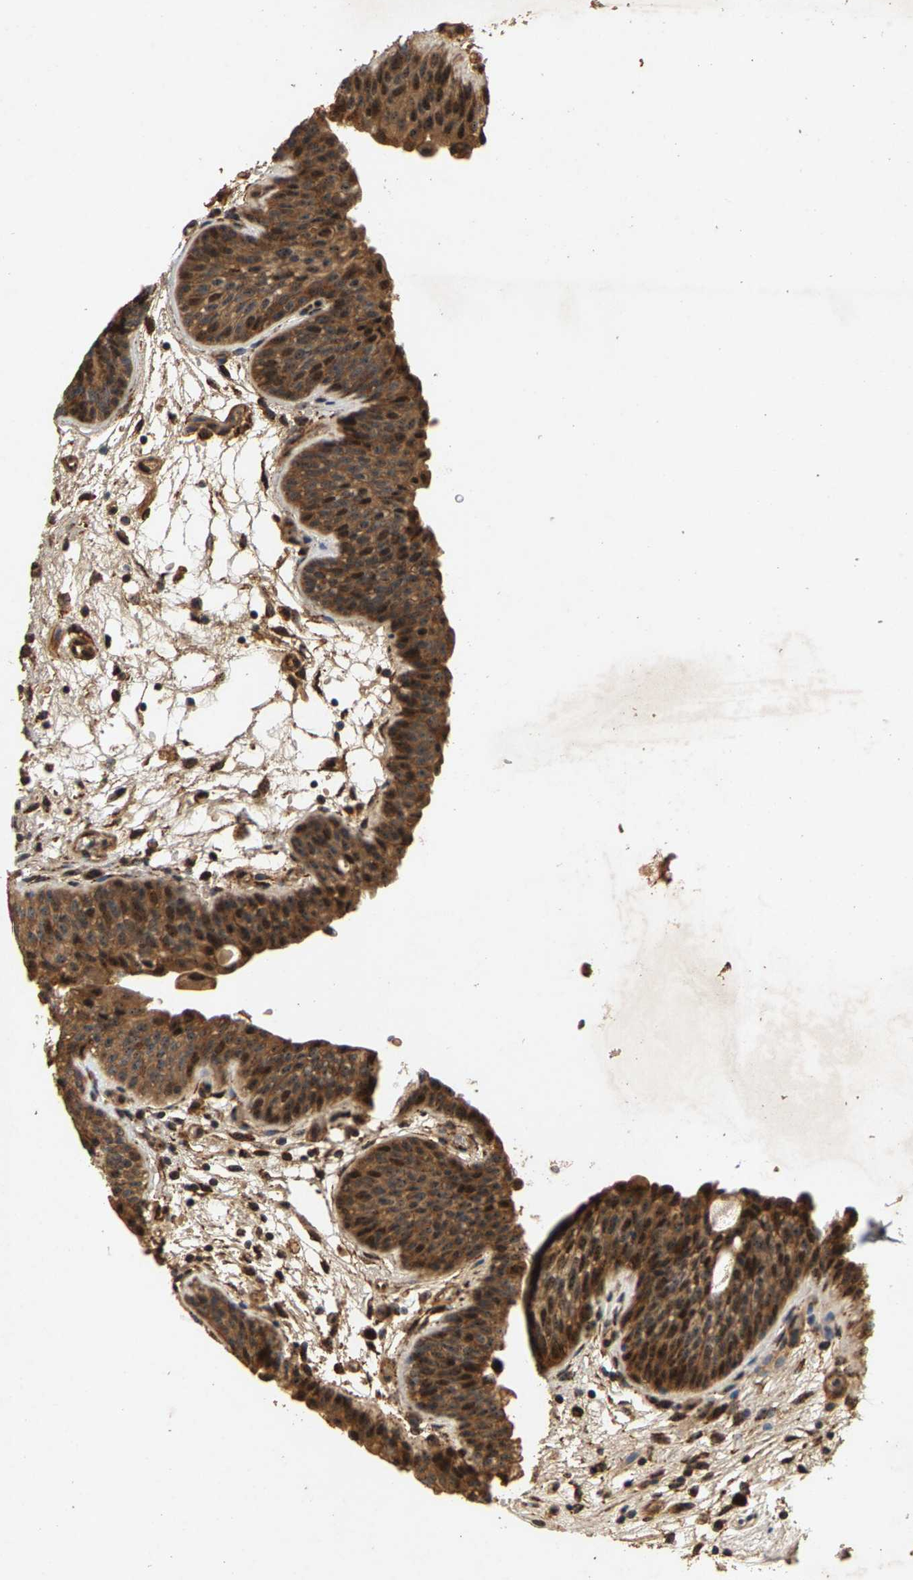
{"staining": {"intensity": "moderate", "quantity": ">75%", "location": "cytoplasmic/membranous"}, "tissue": "urinary bladder", "cell_type": "Urothelial cells", "image_type": "normal", "snomed": [{"axis": "morphology", "description": "Normal tissue, NOS"}, {"axis": "topography", "description": "Urinary bladder"}], "caption": "Immunohistochemistry (IHC) (DAB) staining of normal human urinary bladder displays moderate cytoplasmic/membranous protein positivity in about >75% of urothelial cells.", "gene": "CIDEC", "patient": {"sex": "male", "age": 37}}